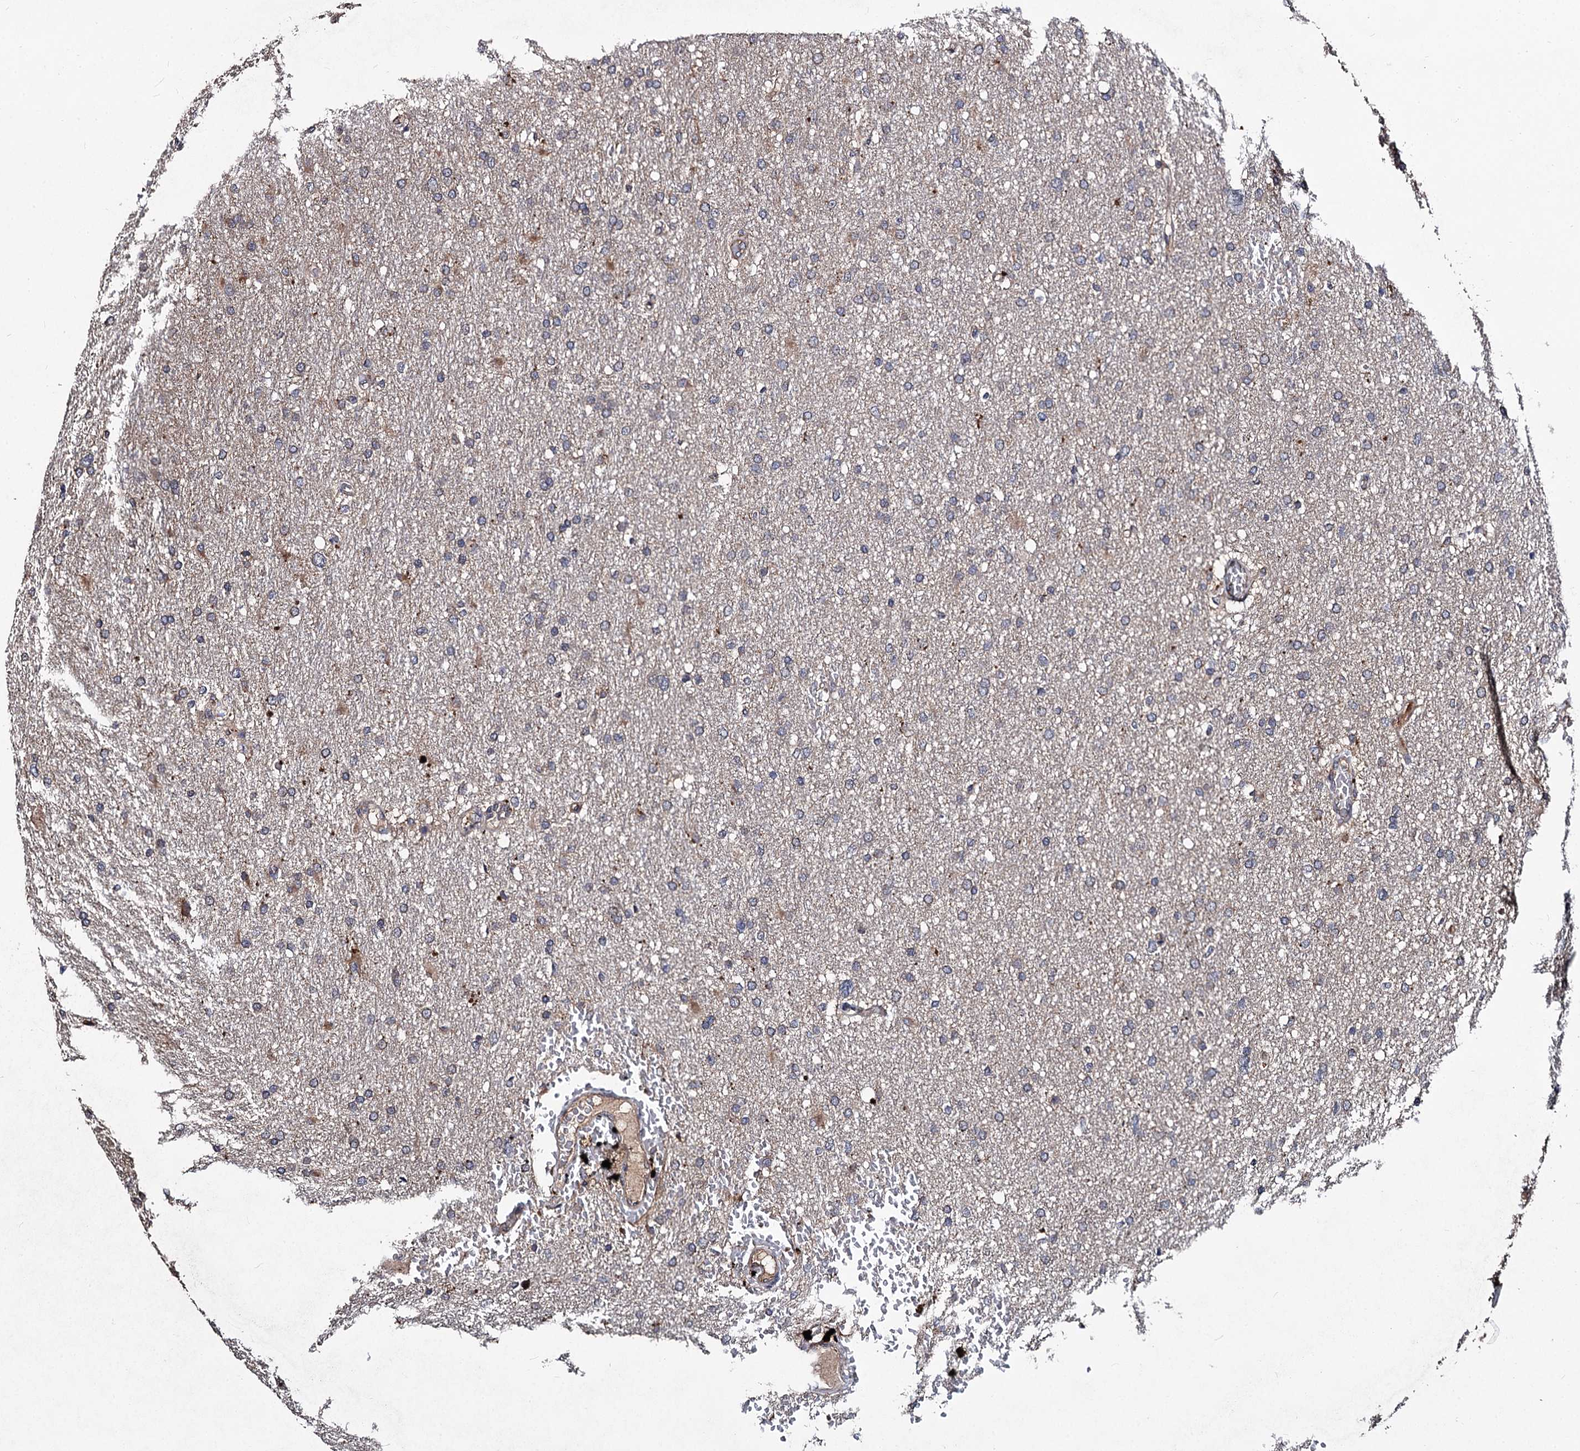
{"staining": {"intensity": "negative", "quantity": "none", "location": "none"}, "tissue": "glioma", "cell_type": "Tumor cells", "image_type": "cancer", "snomed": [{"axis": "morphology", "description": "Glioma, malignant, High grade"}, {"axis": "topography", "description": "Cerebral cortex"}], "caption": "There is no significant positivity in tumor cells of glioma.", "gene": "BCL2L2", "patient": {"sex": "female", "age": 36}}